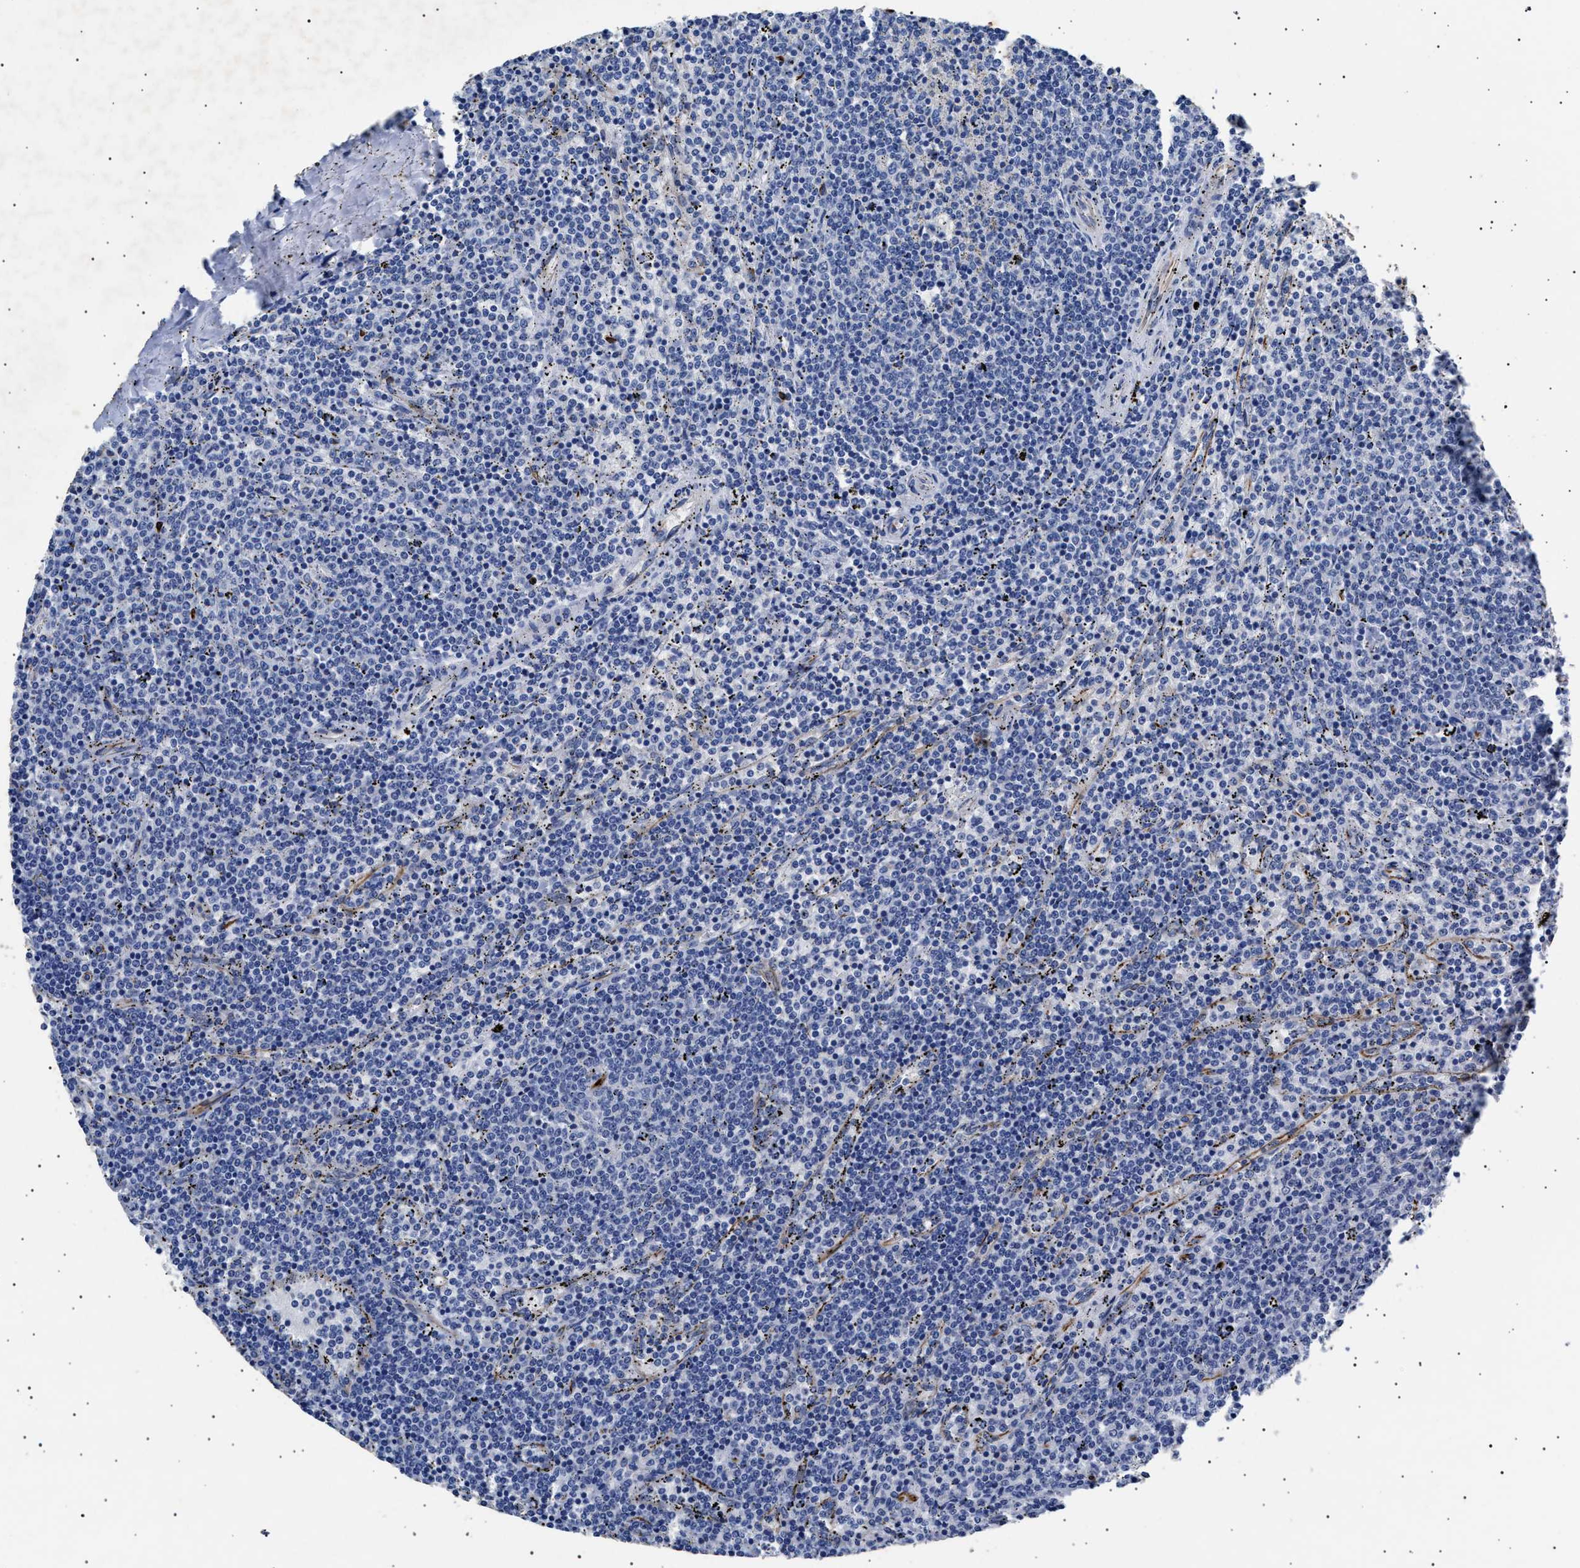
{"staining": {"intensity": "negative", "quantity": "none", "location": "none"}, "tissue": "lymphoma", "cell_type": "Tumor cells", "image_type": "cancer", "snomed": [{"axis": "morphology", "description": "Malignant lymphoma, non-Hodgkin's type, Low grade"}, {"axis": "topography", "description": "Spleen"}], "caption": "This is an IHC photomicrograph of human low-grade malignant lymphoma, non-Hodgkin's type. There is no expression in tumor cells.", "gene": "OLFML2A", "patient": {"sex": "female", "age": 50}}